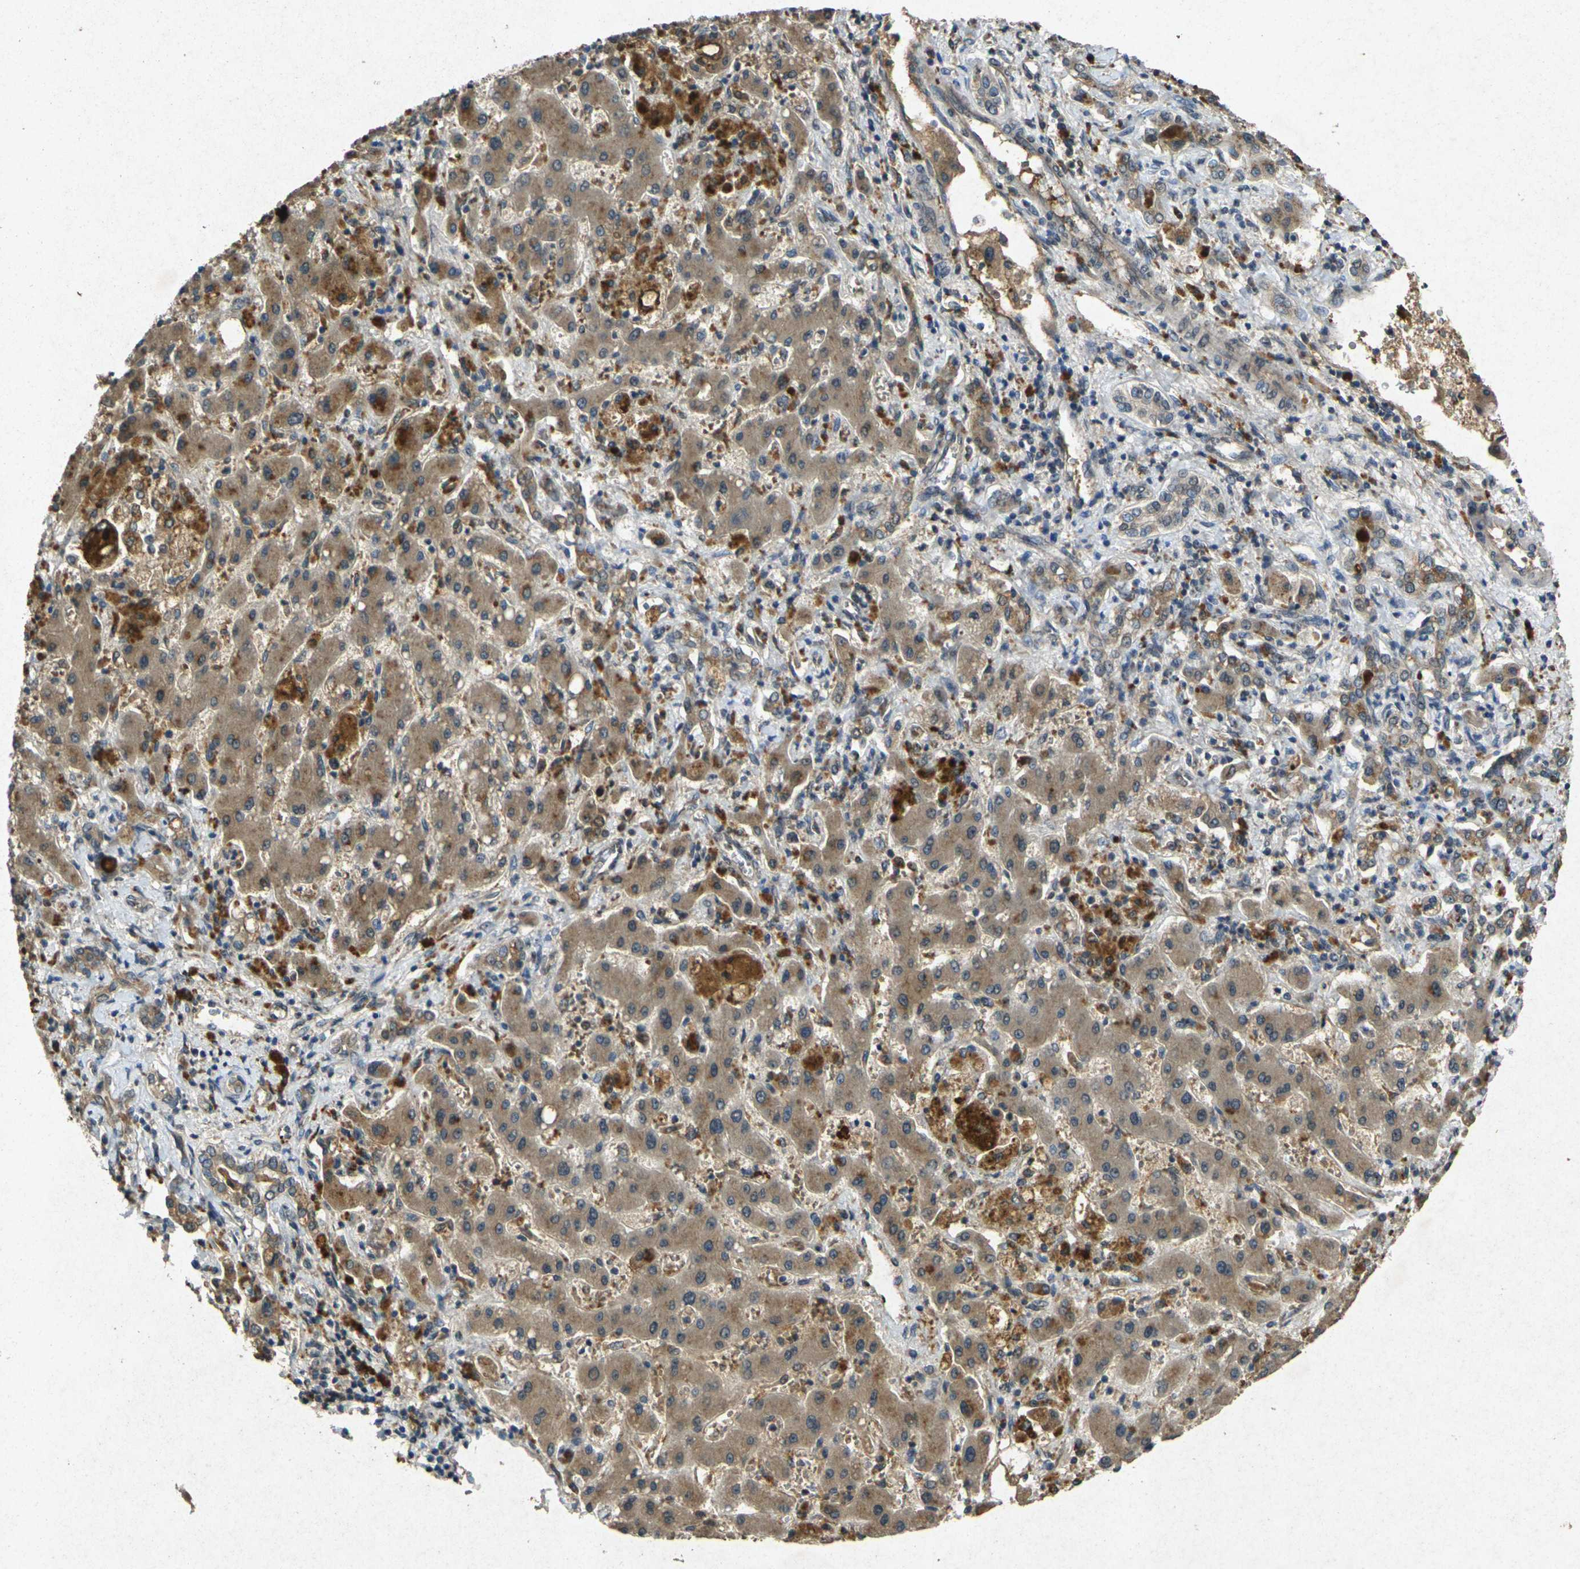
{"staining": {"intensity": "moderate", "quantity": ">75%", "location": "cytoplasmic/membranous"}, "tissue": "liver cancer", "cell_type": "Tumor cells", "image_type": "cancer", "snomed": [{"axis": "morphology", "description": "Cholangiocarcinoma"}, {"axis": "topography", "description": "Liver"}], "caption": "A brown stain shows moderate cytoplasmic/membranous expression of a protein in human liver cancer (cholangiocarcinoma) tumor cells.", "gene": "RGMA", "patient": {"sex": "male", "age": 50}}